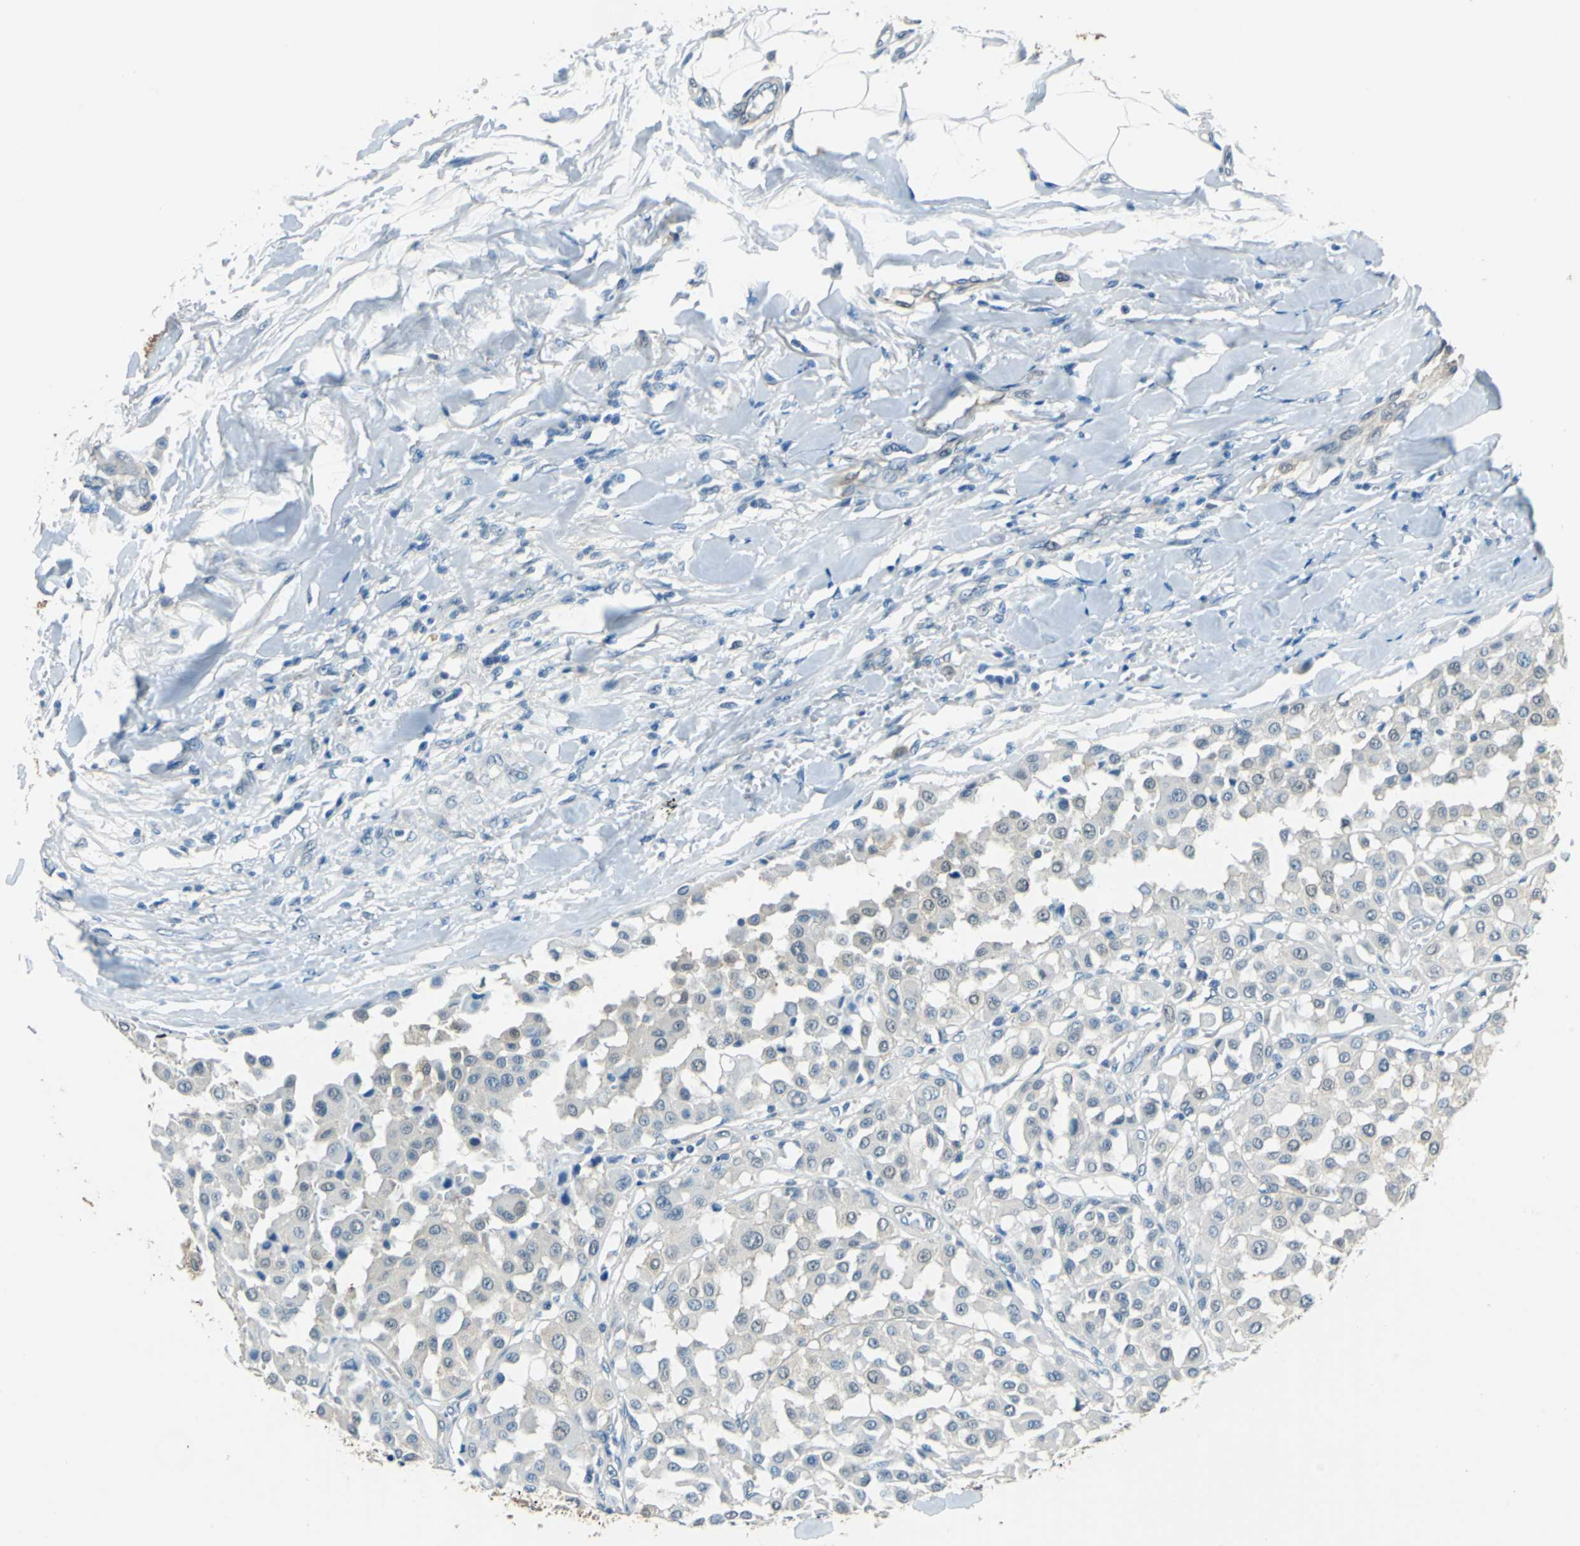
{"staining": {"intensity": "weak", "quantity": "<25%", "location": "cytoplasmic/membranous"}, "tissue": "melanoma", "cell_type": "Tumor cells", "image_type": "cancer", "snomed": [{"axis": "morphology", "description": "Malignant melanoma, Metastatic site"}, {"axis": "topography", "description": "Soft tissue"}], "caption": "Immunohistochemistry (IHC) photomicrograph of neoplastic tissue: malignant melanoma (metastatic site) stained with DAB exhibits no significant protein staining in tumor cells.", "gene": "FKBP4", "patient": {"sex": "male", "age": 41}}